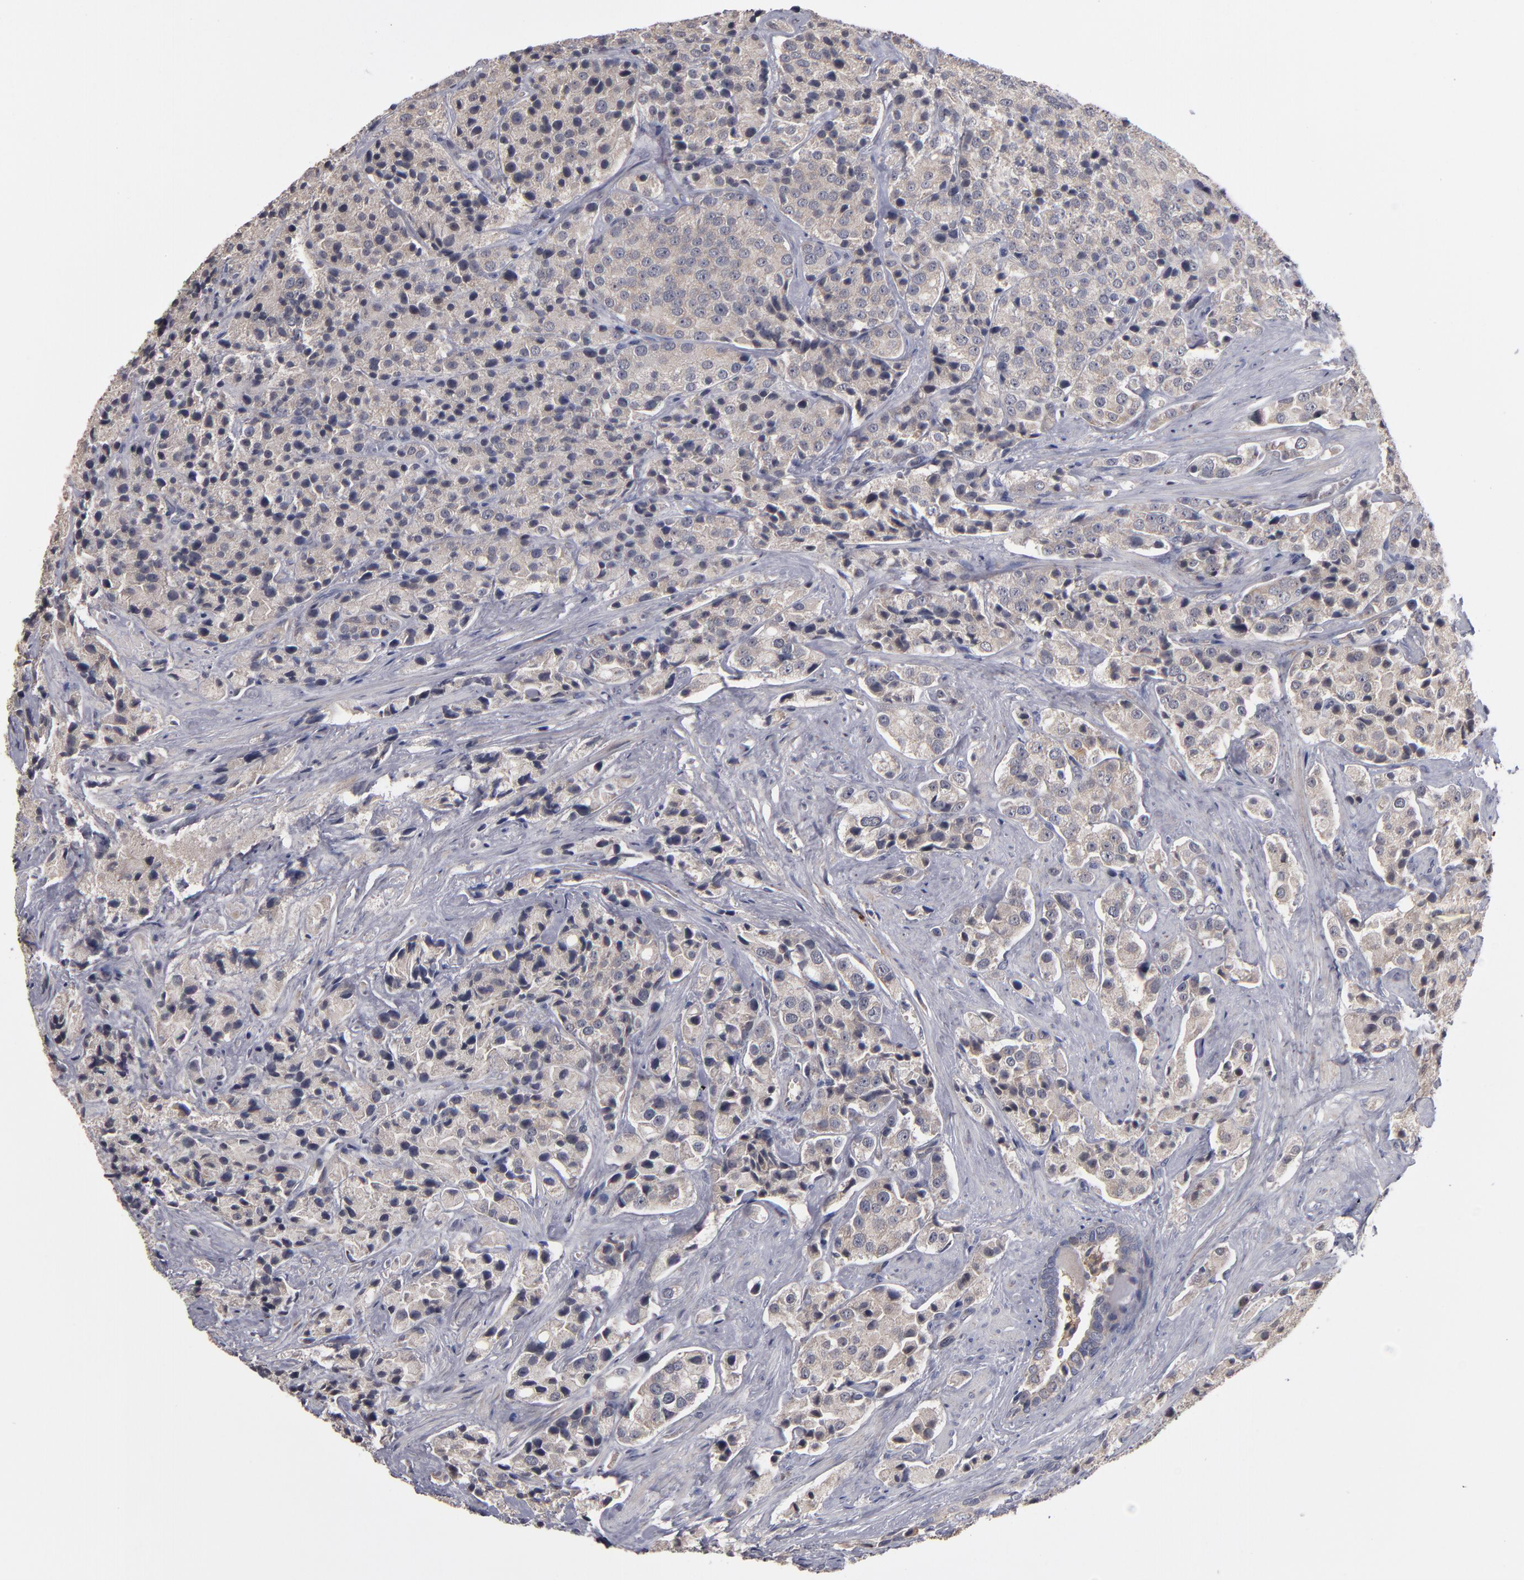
{"staining": {"intensity": "weak", "quantity": ">75%", "location": "cytoplasmic/membranous"}, "tissue": "prostate cancer", "cell_type": "Tumor cells", "image_type": "cancer", "snomed": [{"axis": "morphology", "description": "Adenocarcinoma, Medium grade"}, {"axis": "topography", "description": "Prostate"}], "caption": "Immunohistochemistry (IHC) of human prostate cancer (adenocarcinoma (medium-grade)) exhibits low levels of weak cytoplasmic/membranous expression in approximately >75% of tumor cells.", "gene": "EXD2", "patient": {"sex": "male", "age": 70}}